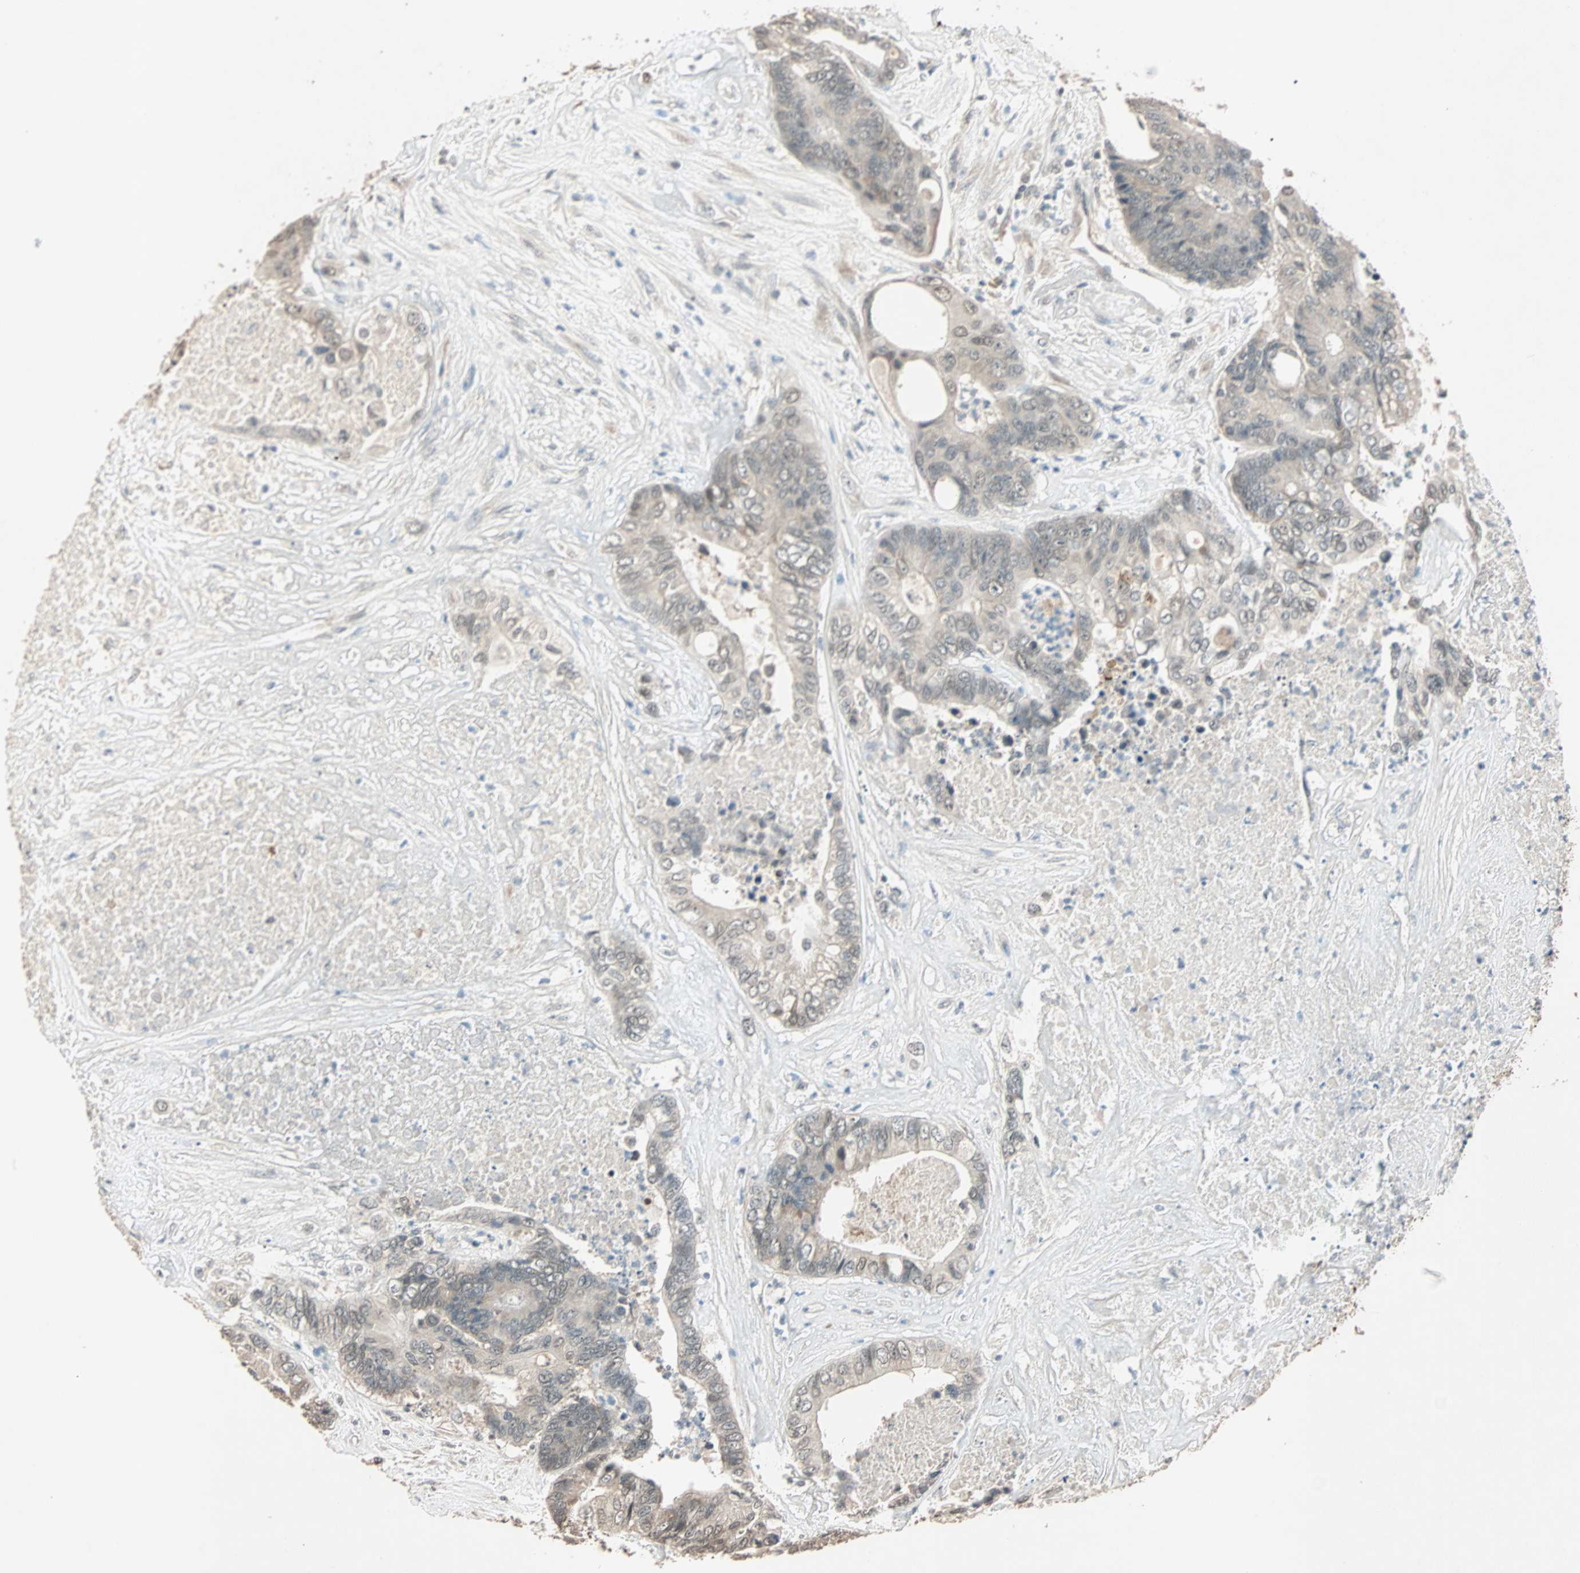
{"staining": {"intensity": "weak", "quantity": "25%-75%", "location": "cytoplasmic/membranous"}, "tissue": "colorectal cancer", "cell_type": "Tumor cells", "image_type": "cancer", "snomed": [{"axis": "morphology", "description": "Adenocarcinoma, NOS"}, {"axis": "topography", "description": "Rectum"}], "caption": "Colorectal cancer stained with a protein marker shows weak staining in tumor cells.", "gene": "PRDM2", "patient": {"sex": "male", "age": 55}}